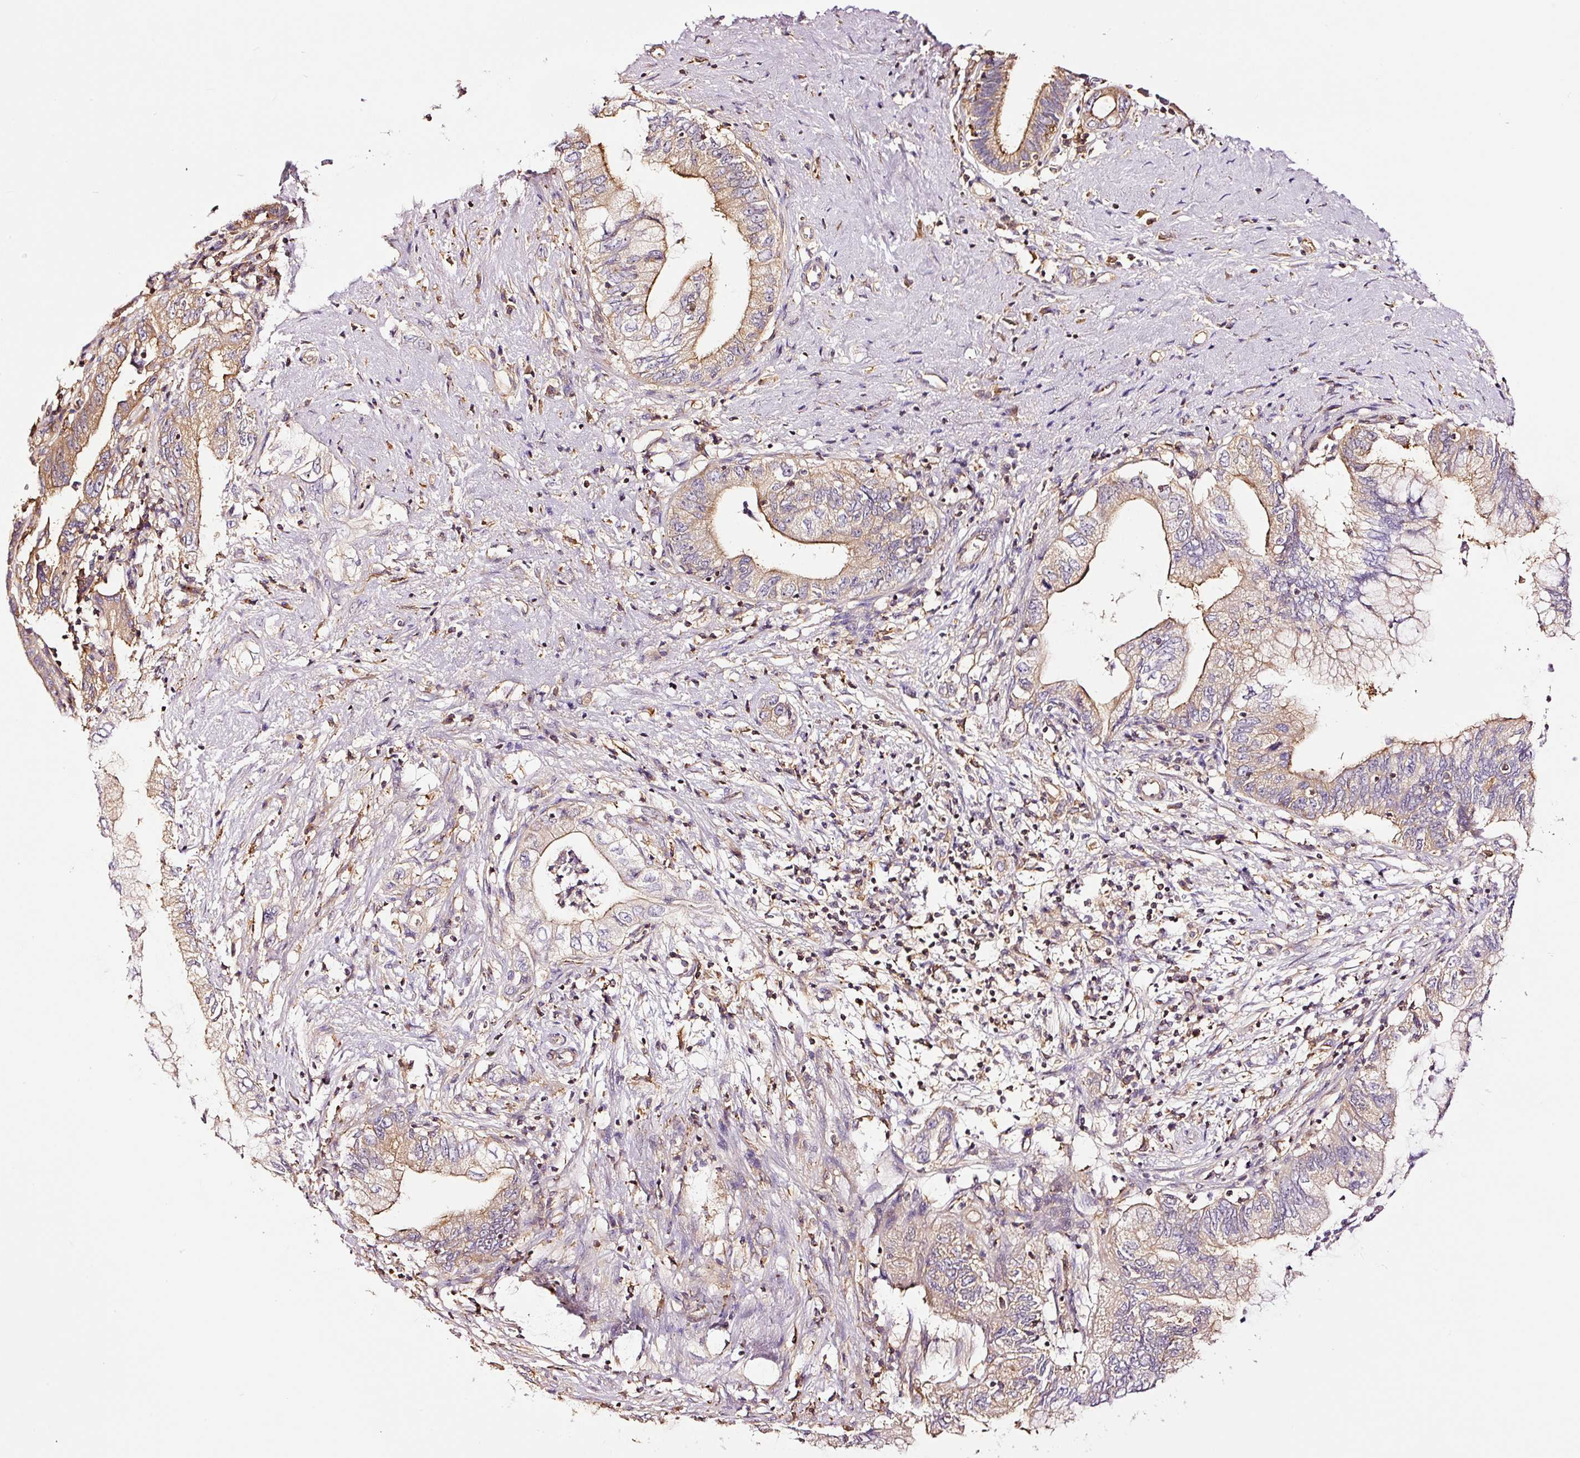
{"staining": {"intensity": "moderate", "quantity": "<25%", "location": "cytoplasmic/membranous"}, "tissue": "pancreatic cancer", "cell_type": "Tumor cells", "image_type": "cancer", "snomed": [{"axis": "morphology", "description": "Adenocarcinoma, NOS"}, {"axis": "topography", "description": "Pancreas"}], "caption": "DAB immunohistochemical staining of adenocarcinoma (pancreatic) exhibits moderate cytoplasmic/membranous protein staining in about <25% of tumor cells.", "gene": "METAP1", "patient": {"sex": "female", "age": 73}}